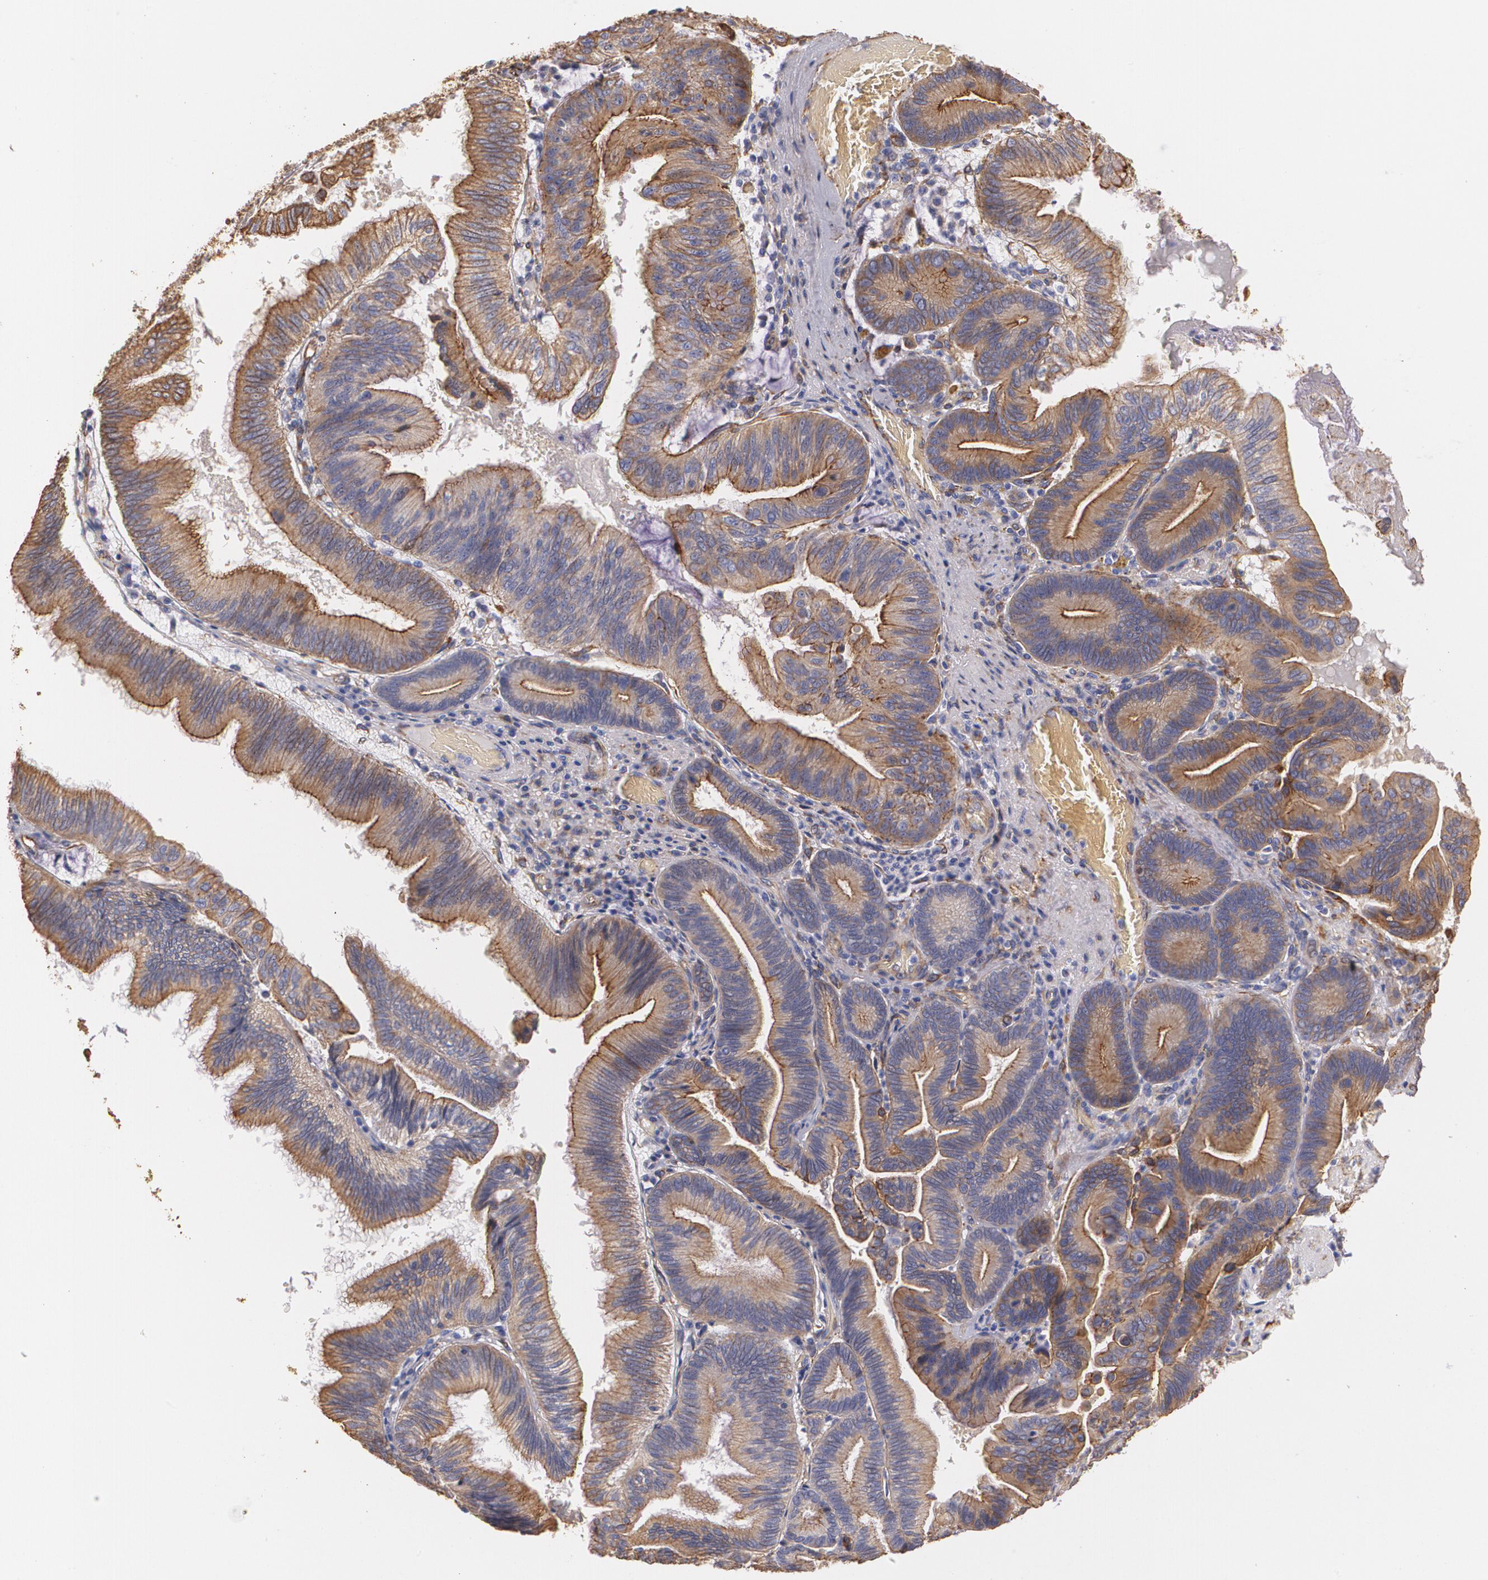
{"staining": {"intensity": "strong", "quantity": ">75%", "location": "cytoplasmic/membranous"}, "tissue": "pancreatic cancer", "cell_type": "Tumor cells", "image_type": "cancer", "snomed": [{"axis": "morphology", "description": "Adenocarcinoma, NOS"}, {"axis": "topography", "description": "Pancreas"}], "caption": "An image of adenocarcinoma (pancreatic) stained for a protein demonstrates strong cytoplasmic/membranous brown staining in tumor cells.", "gene": "TJP1", "patient": {"sex": "male", "age": 82}}